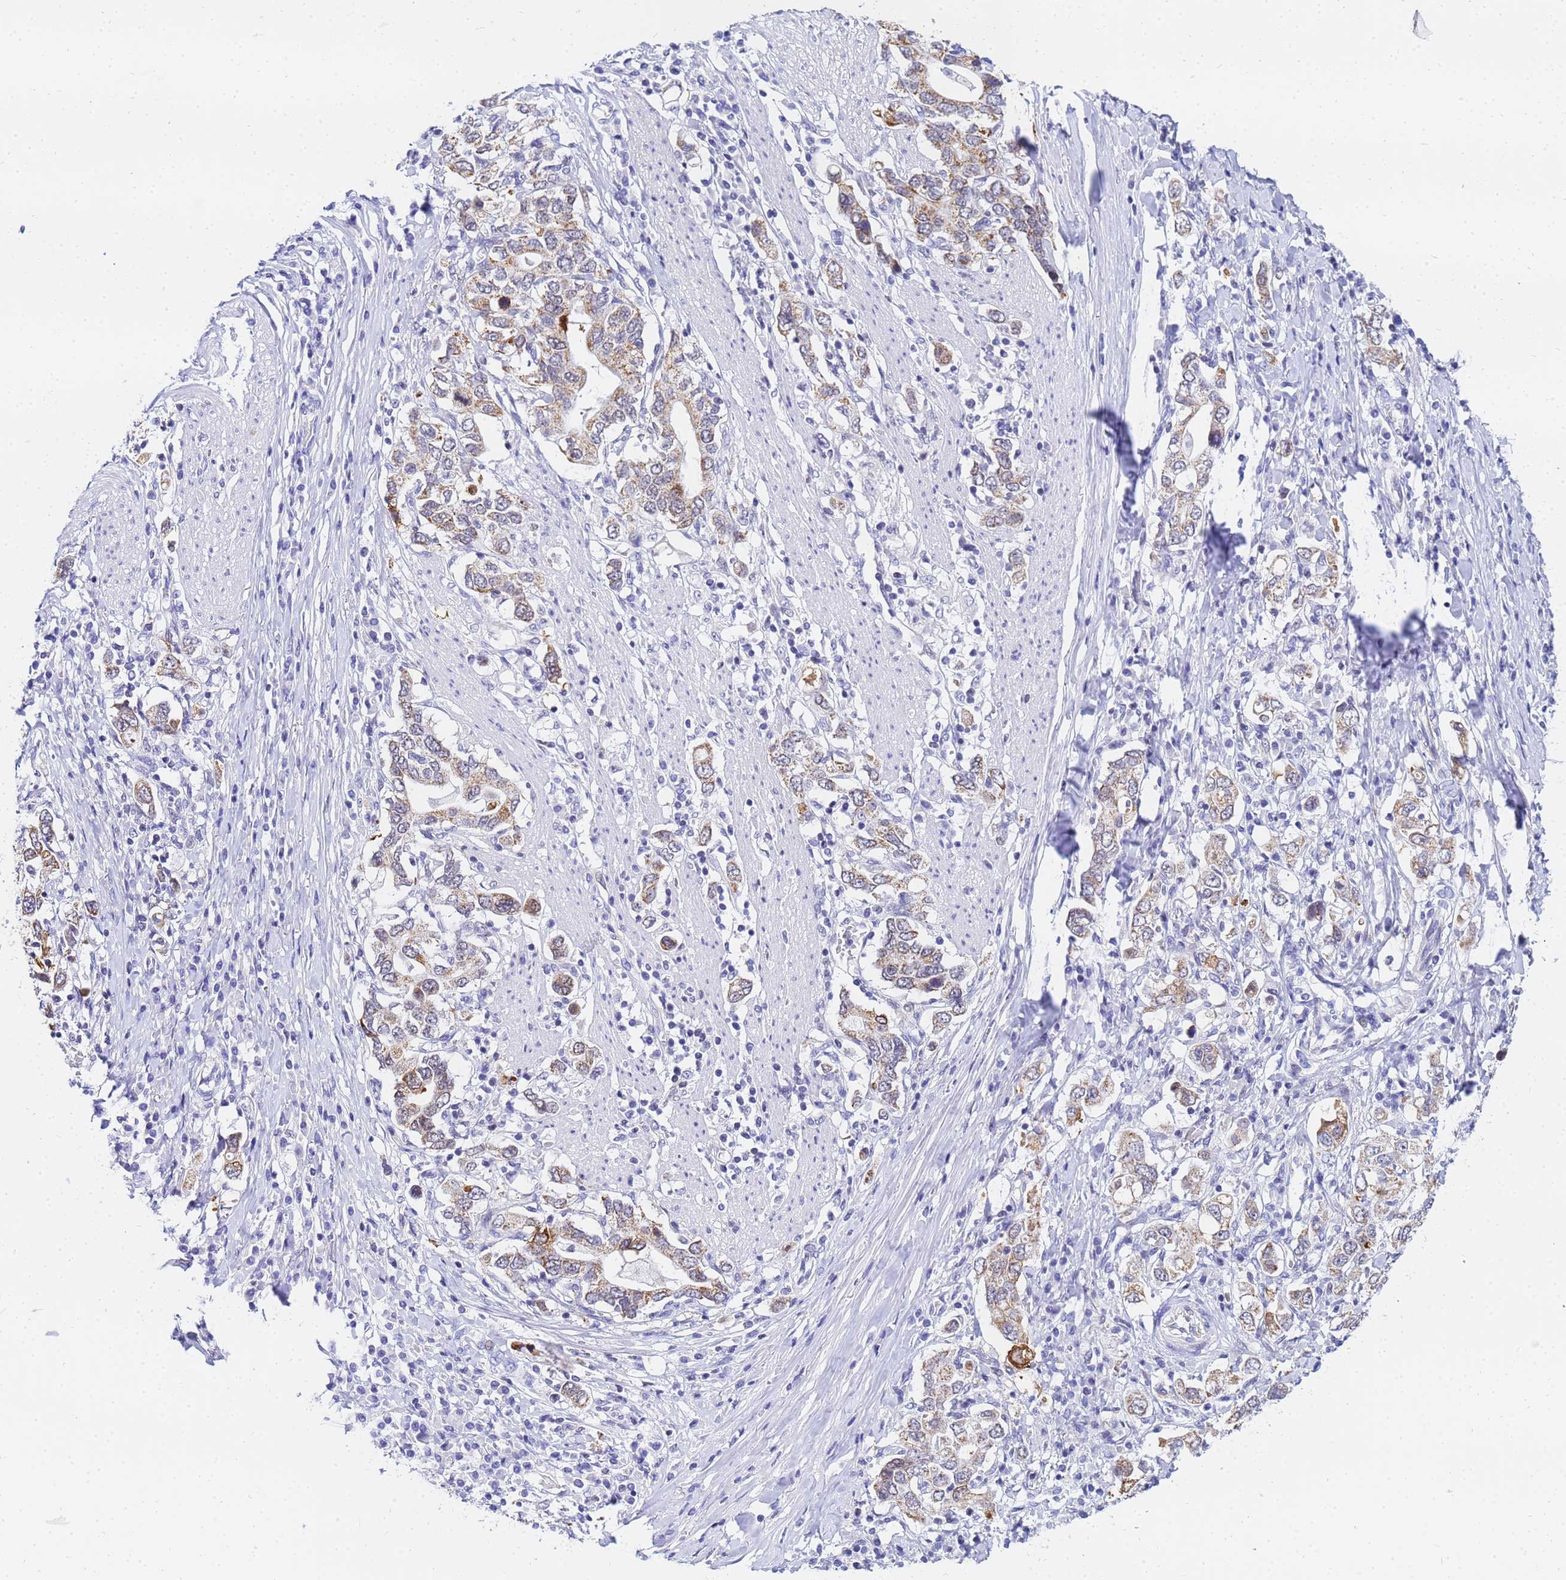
{"staining": {"intensity": "moderate", "quantity": "25%-75%", "location": "cytoplasmic/membranous"}, "tissue": "stomach cancer", "cell_type": "Tumor cells", "image_type": "cancer", "snomed": [{"axis": "morphology", "description": "Adenocarcinoma, NOS"}, {"axis": "topography", "description": "Stomach, upper"}, {"axis": "topography", "description": "Stomach"}], "caption": "Moderate cytoplasmic/membranous protein positivity is present in about 25%-75% of tumor cells in stomach adenocarcinoma.", "gene": "CKMT1A", "patient": {"sex": "male", "age": 62}}